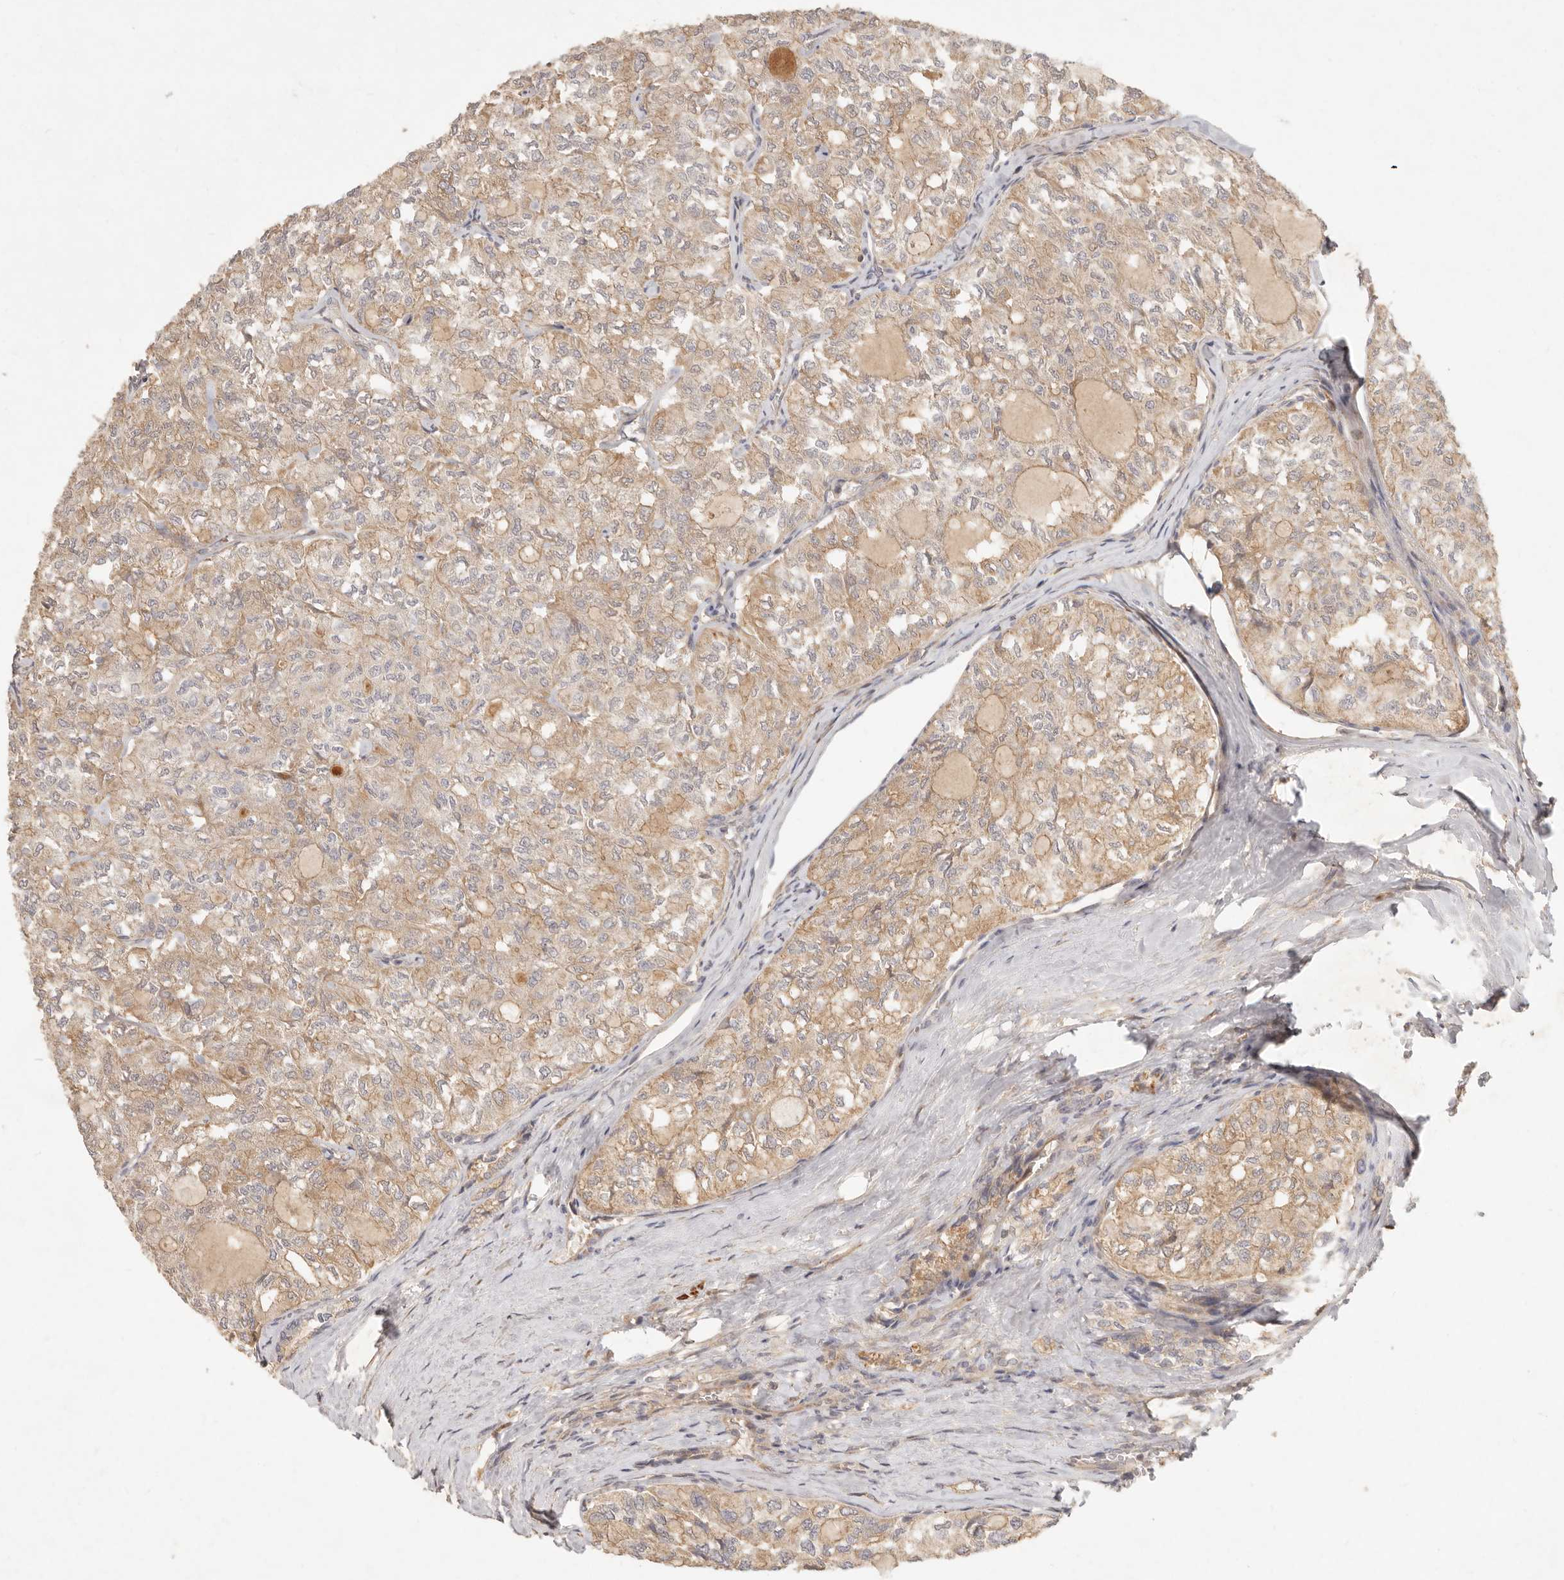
{"staining": {"intensity": "weak", "quantity": ">75%", "location": "cytoplasmic/membranous"}, "tissue": "thyroid cancer", "cell_type": "Tumor cells", "image_type": "cancer", "snomed": [{"axis": "morphology", "description": "Follicular adenoma carcinoma, NOS"}, {"axis": "topography", "description": "Thyroid gland"}], "caption": "Immunohistochemistry staining of follicular adenoma carcinoma (thyroid), which reveals low levels of weak cytoplasmic/membranous staining in about >75% of tumor cells indicating weak cytoplasmic/membranous protein staining. The staining was performed using DAB (3,3'-diaminobenzidine) (brown) for protein detection and nuclei were counterstained in hematoxylin (blue).", "gene": "VIPR1", "patient": {"sex": "male", "age": 75}}